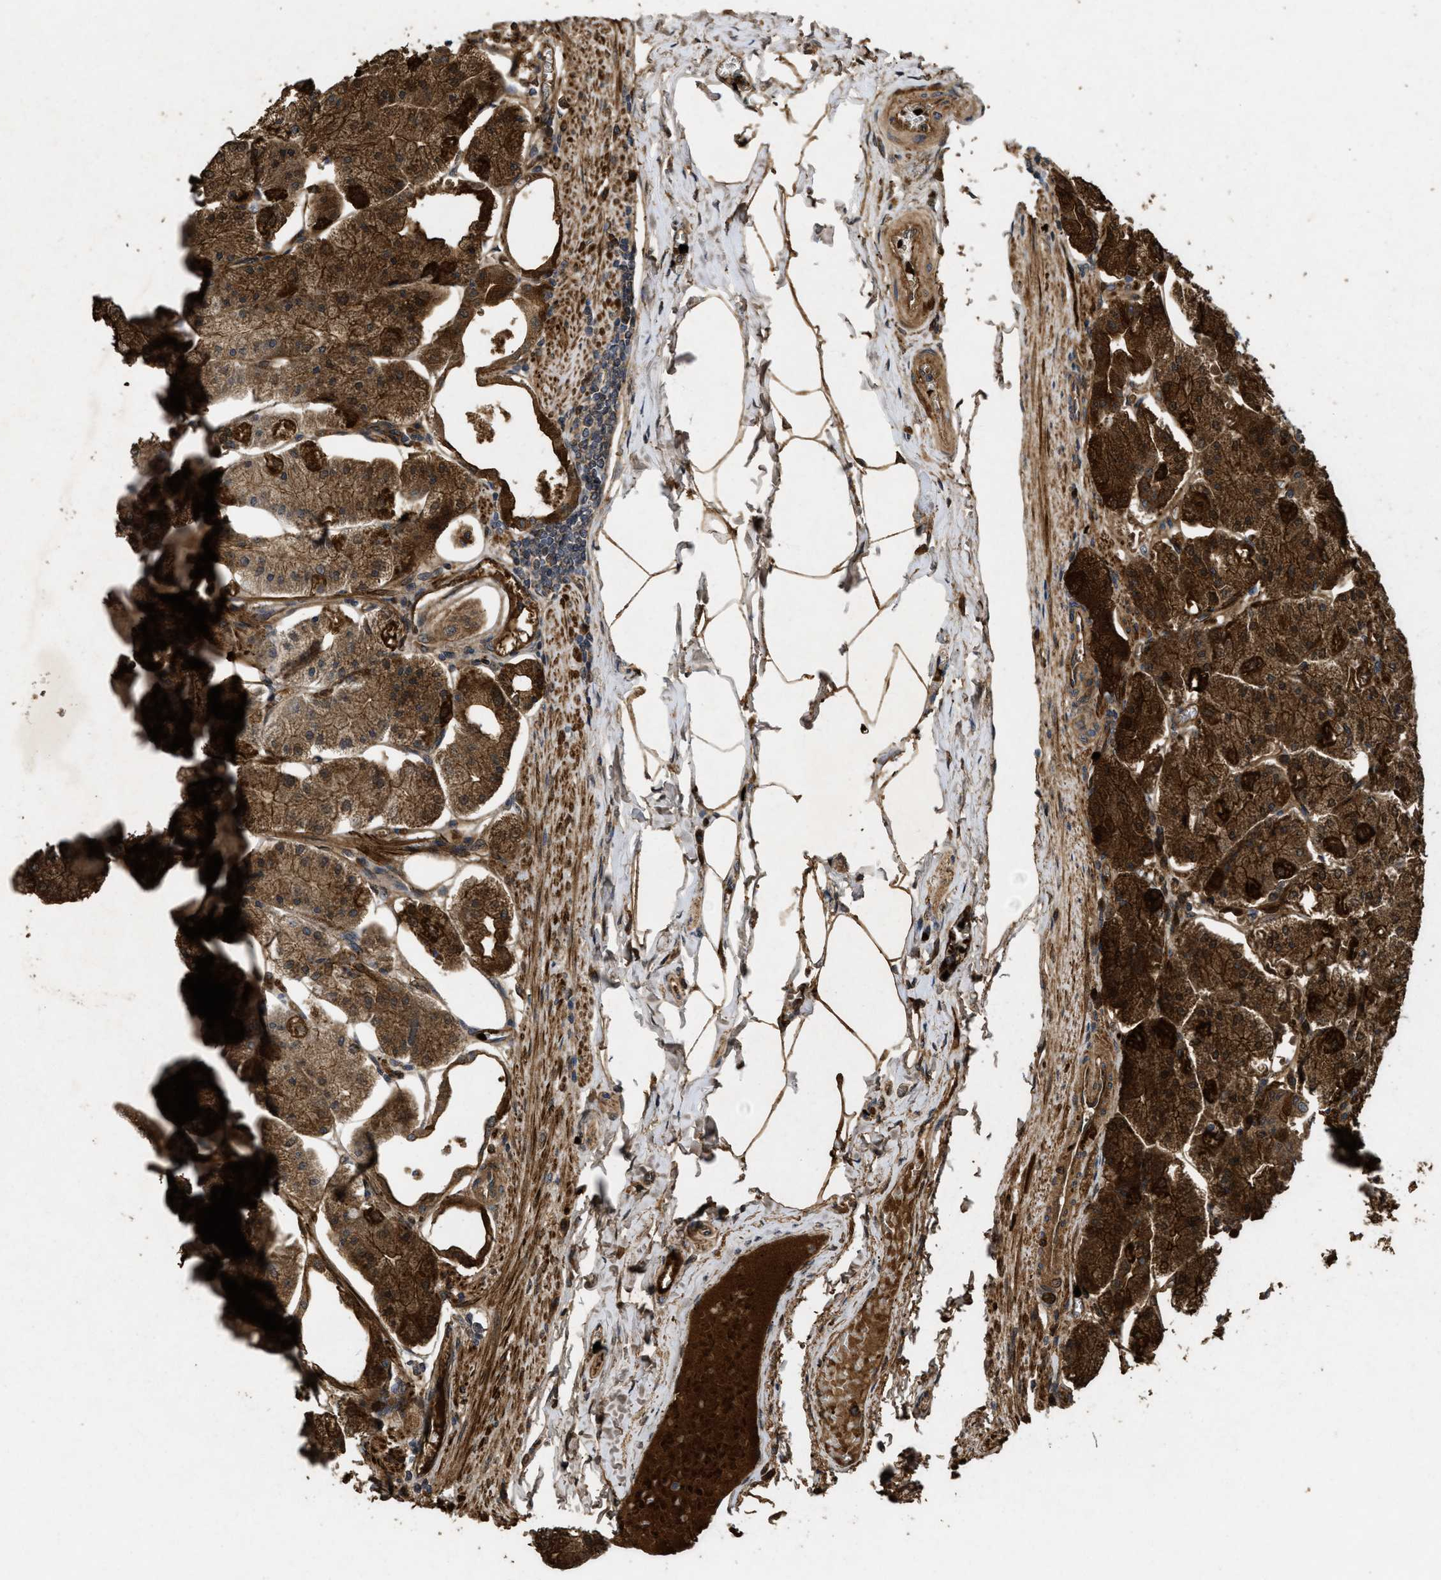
{"staining": {"intensity": "strong", "quantity": ">75%", "location": "cytoplasmic/membranous,nuclear"}, "tissue": "stomach", "cell_type": "Glandular cells", "image_type": "normal", "snomed": [{"axis": "morphology", "description": "Normal tissue, NOS"}, {"axis": "topography", "description": "Stomach, lower"}], "caption": "IHC image of unremarkable stomach: stomach stained using immunohistochemistry (IHC) displays high levels of strong protein expression localized specifically in the cytoplasmic/membranous,nuclear of glandular cells, appearing as a cytoplasmic/membranous,nuclear brown color.", "gene": "FZD6", "patient": {"sex": "male", "age": 71}}